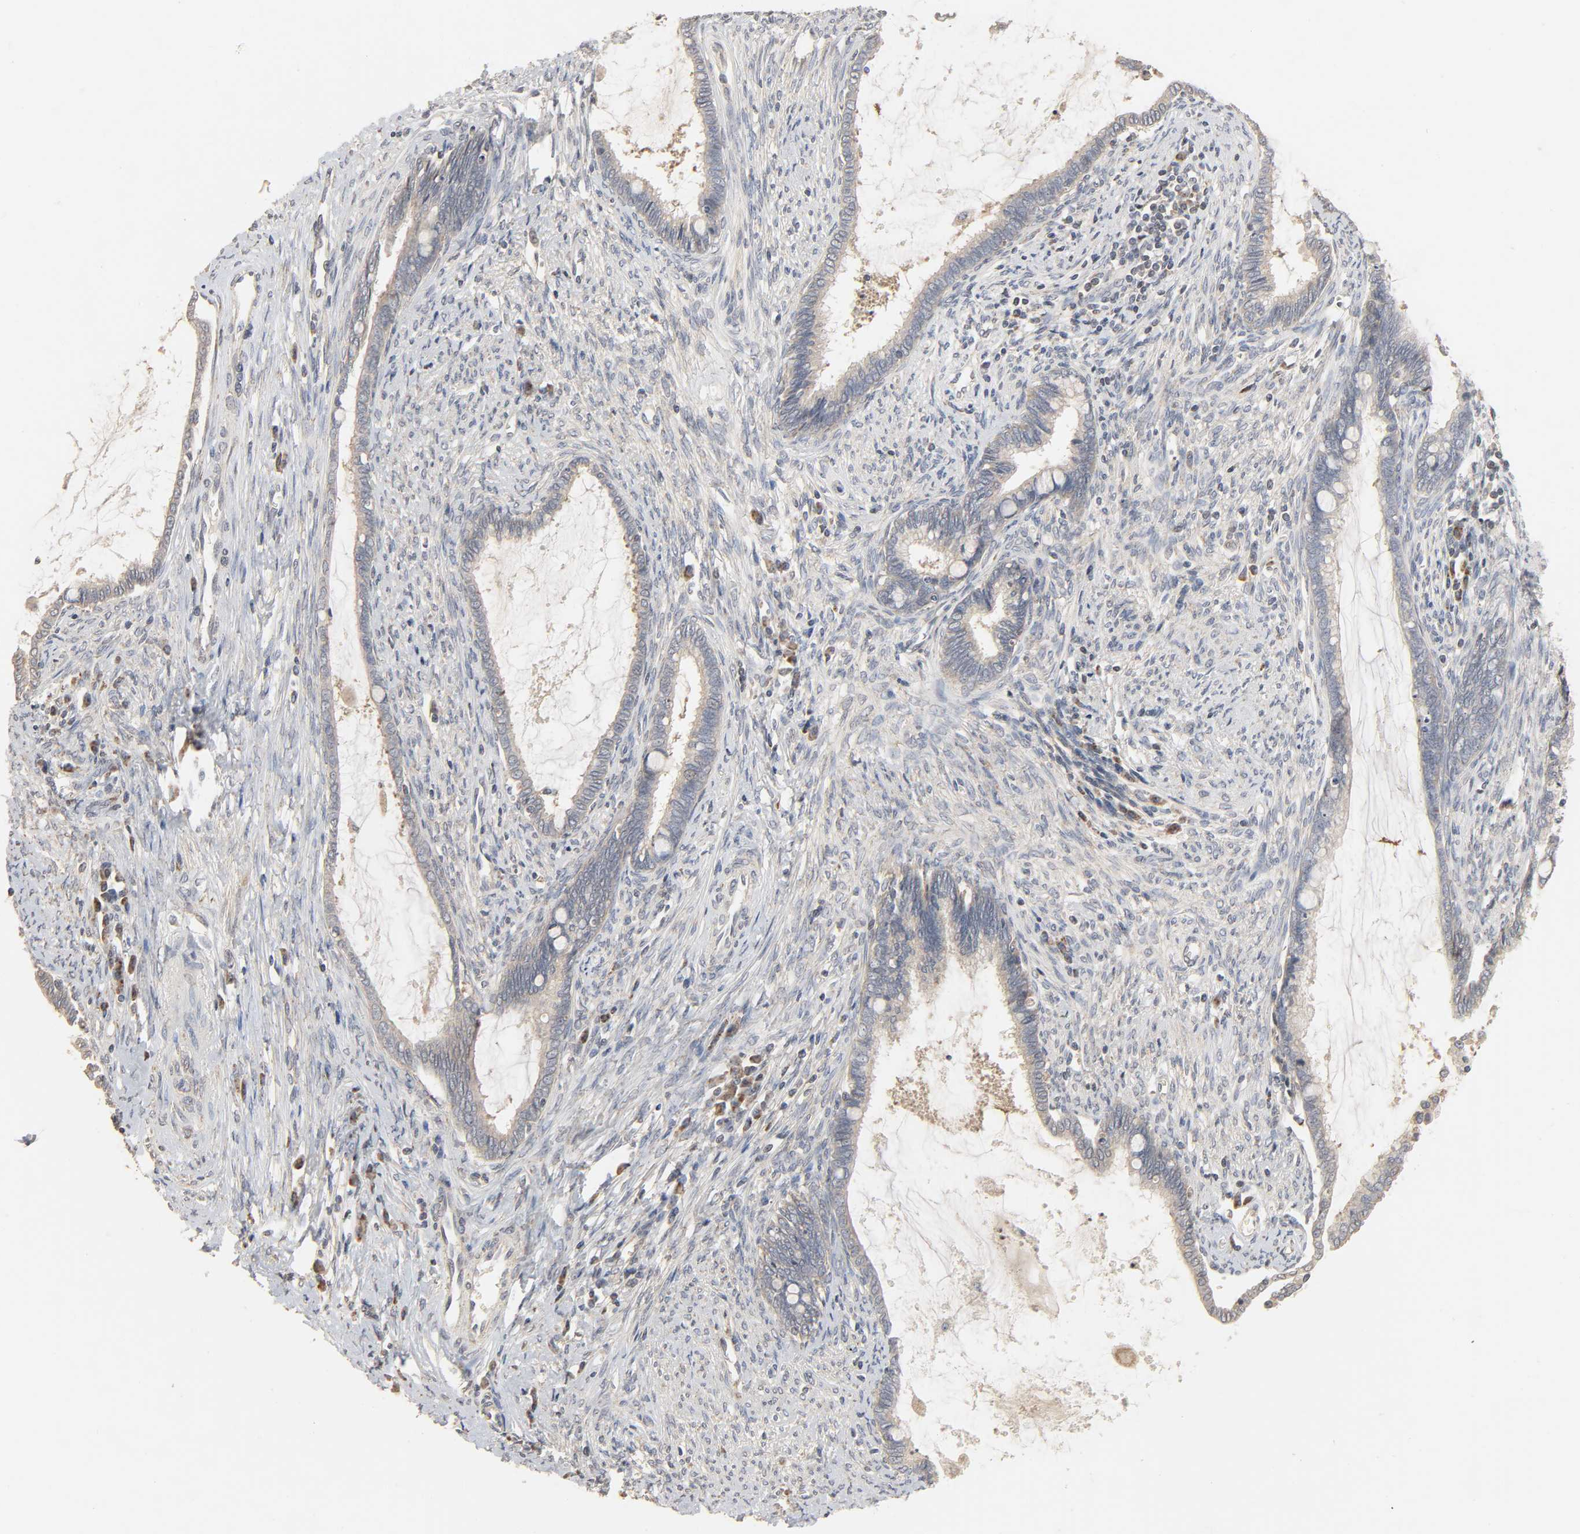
{"staining": {"intensity": "weak", "quantity": ">75%", "location": "cytoplasmic/membranous"}, "tissue": "cervical cancer", "cell_type": "Tumor cells", "image_type": "cancer", "snomed": [{"axis": "morphology", "description": "Adenocarcinoma, NOS"}, {"axis": "topography", "description": "Cervix"}], "caption": "Weak cytoplasmic/membranous staining is present in about >75% of tumor cells in cervical adenocarcinoma.", "gene": "CLEC4E", "patient": {"sex": "female", "age": 44}}